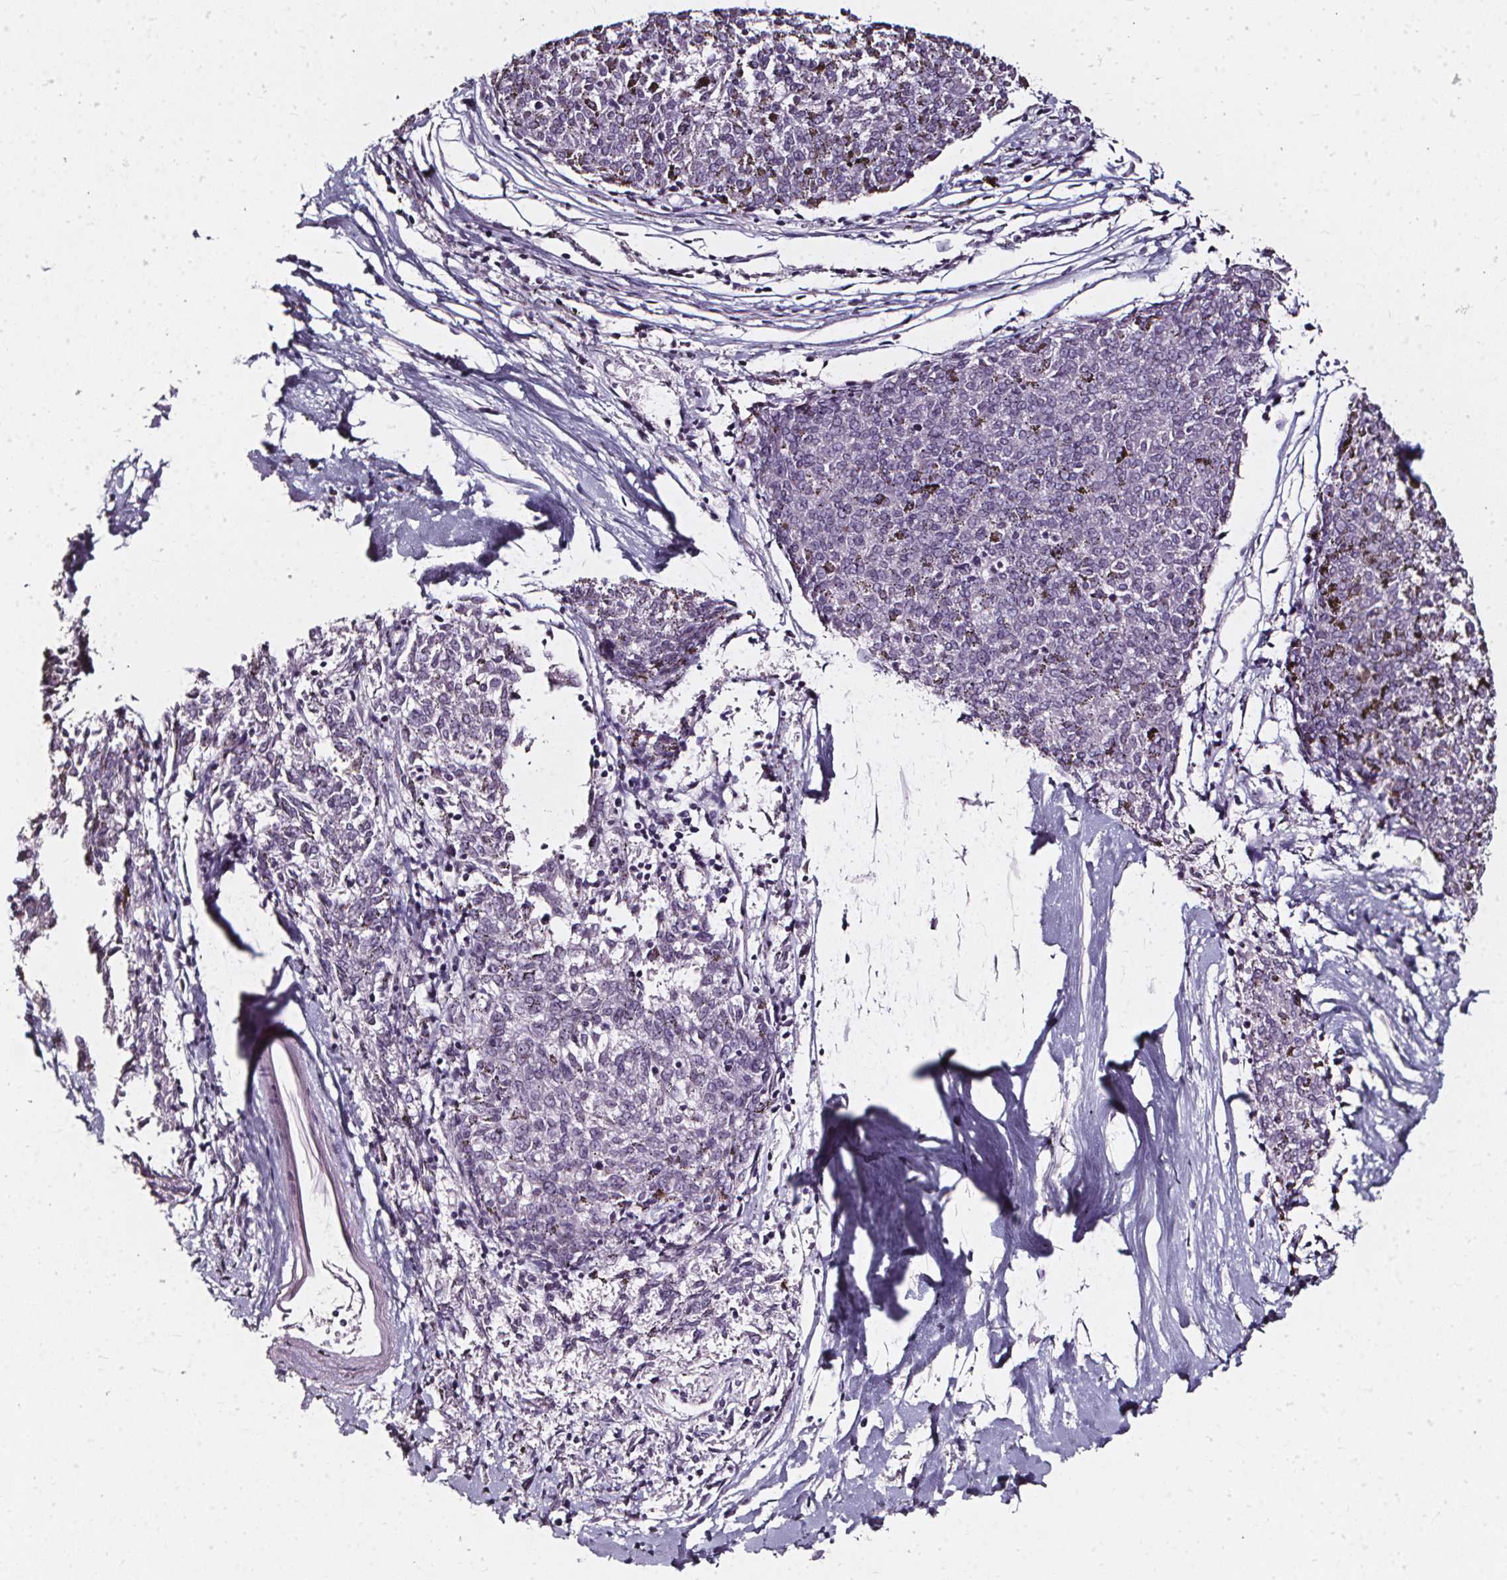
{"staining": {"intensity": "negative", "quantity": "none", "location": "none"}, "tissue": "melanoma", "cell_type": "Tumor cells", "image_type": "cancer", "snomed": [{"axis": "morphology", "description": "Malignant melanoma, NOS"}, {"axis": "topography", "description": "Skin"}], "caption": "This is a micrograph of immunohistochemistry (IHC) staining of melanoma, which shows no expression in tumor cells.", "gene": "DEFA5", "patient": {"sex": "female", "age": 72}}